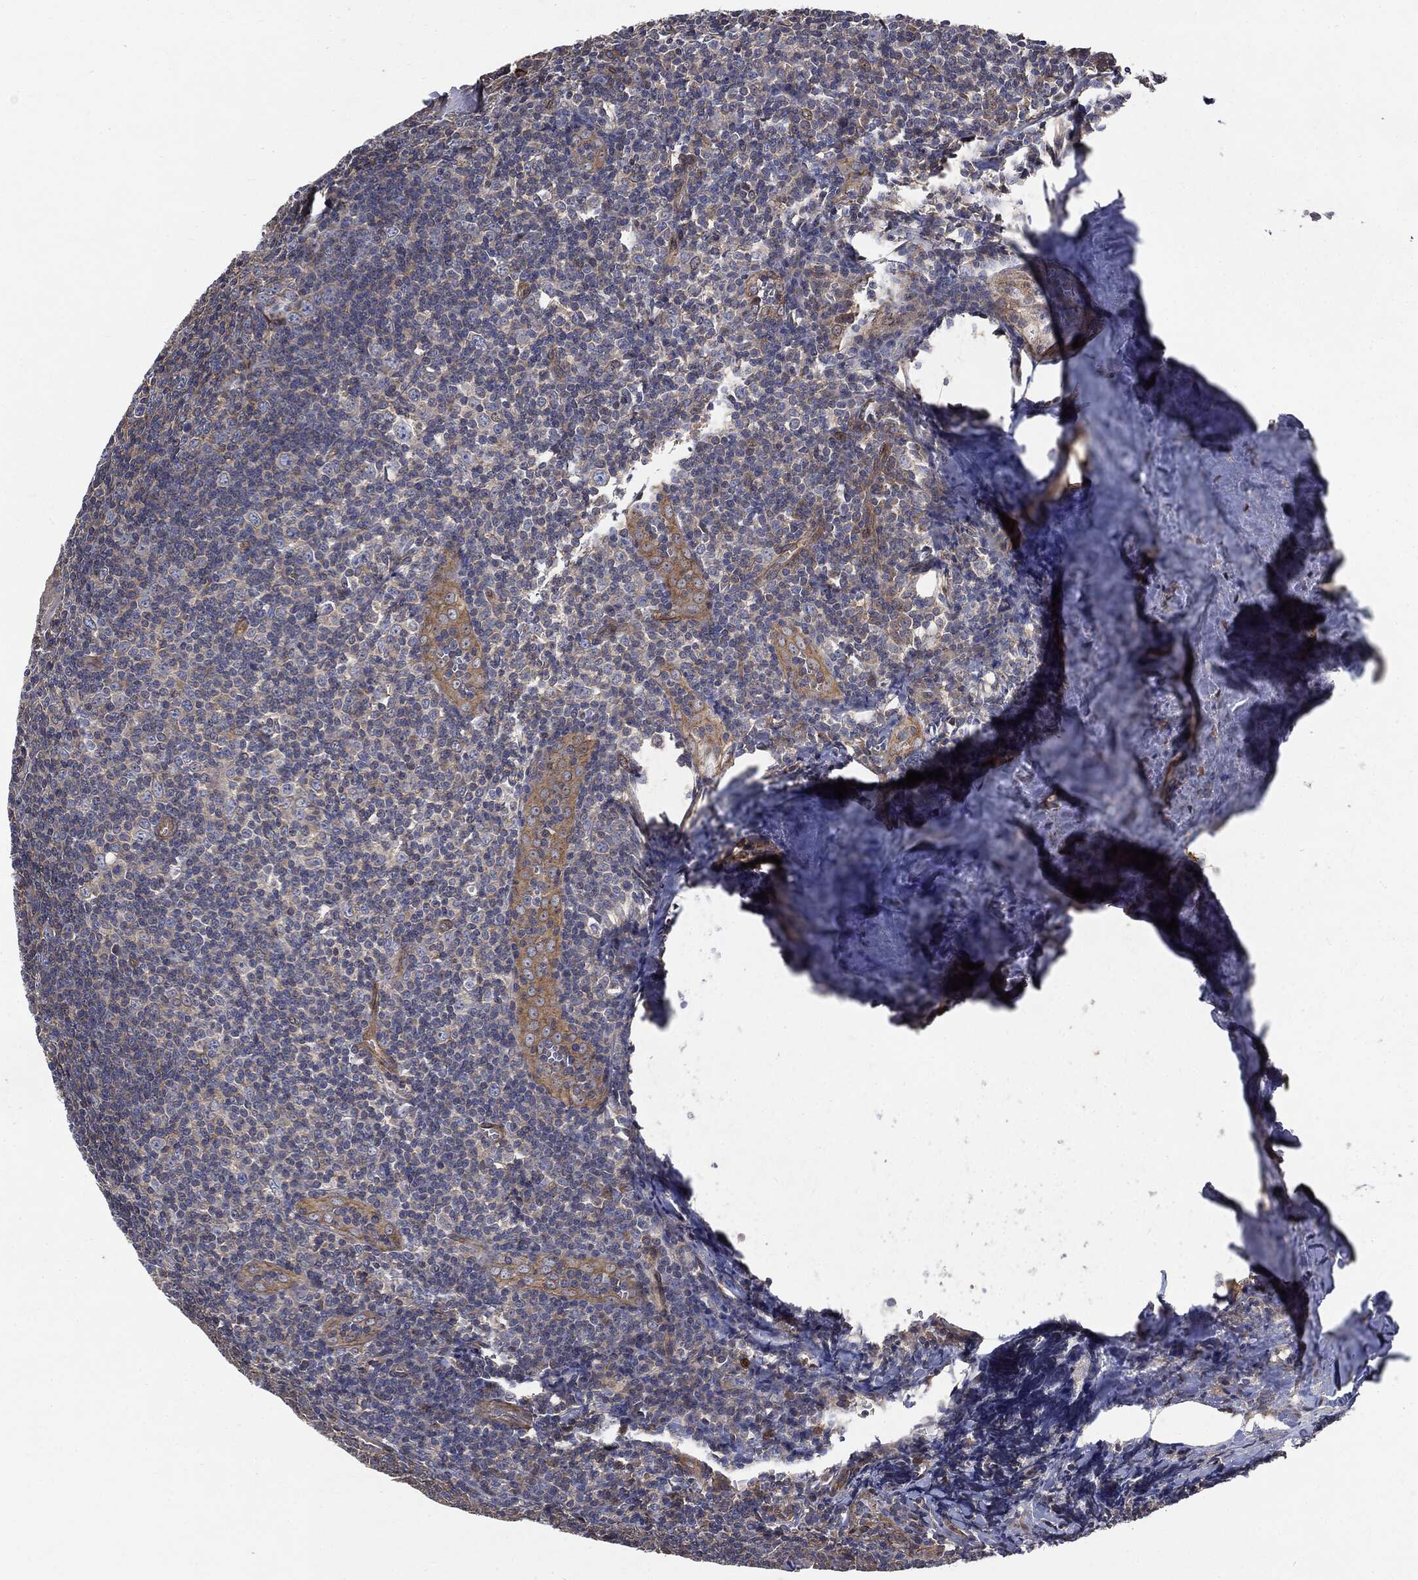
{"staining": {"intensity": "negative", "quantity": "none", "location": "none"}, "tissue": "tonsil", "cell_type": "Germinal center cells", "image_type": "normal", "snomed": [{"axis": "morphology", "description": "Normal tissue, NOS"}, {"axis": "topography", "description": "Tonsil"}], "caption": "Germinal center cells show no significant expression in normal tonsil. The staining was performed using DAB (3,3'-diaminobenzidine) to visualize the protein expression in brown, while the nuclei were stained in blue with hematoxylin (Magnification: 20x).", "gene": "EPS15L1", "patient": {"sex": "male", "age": 20}}